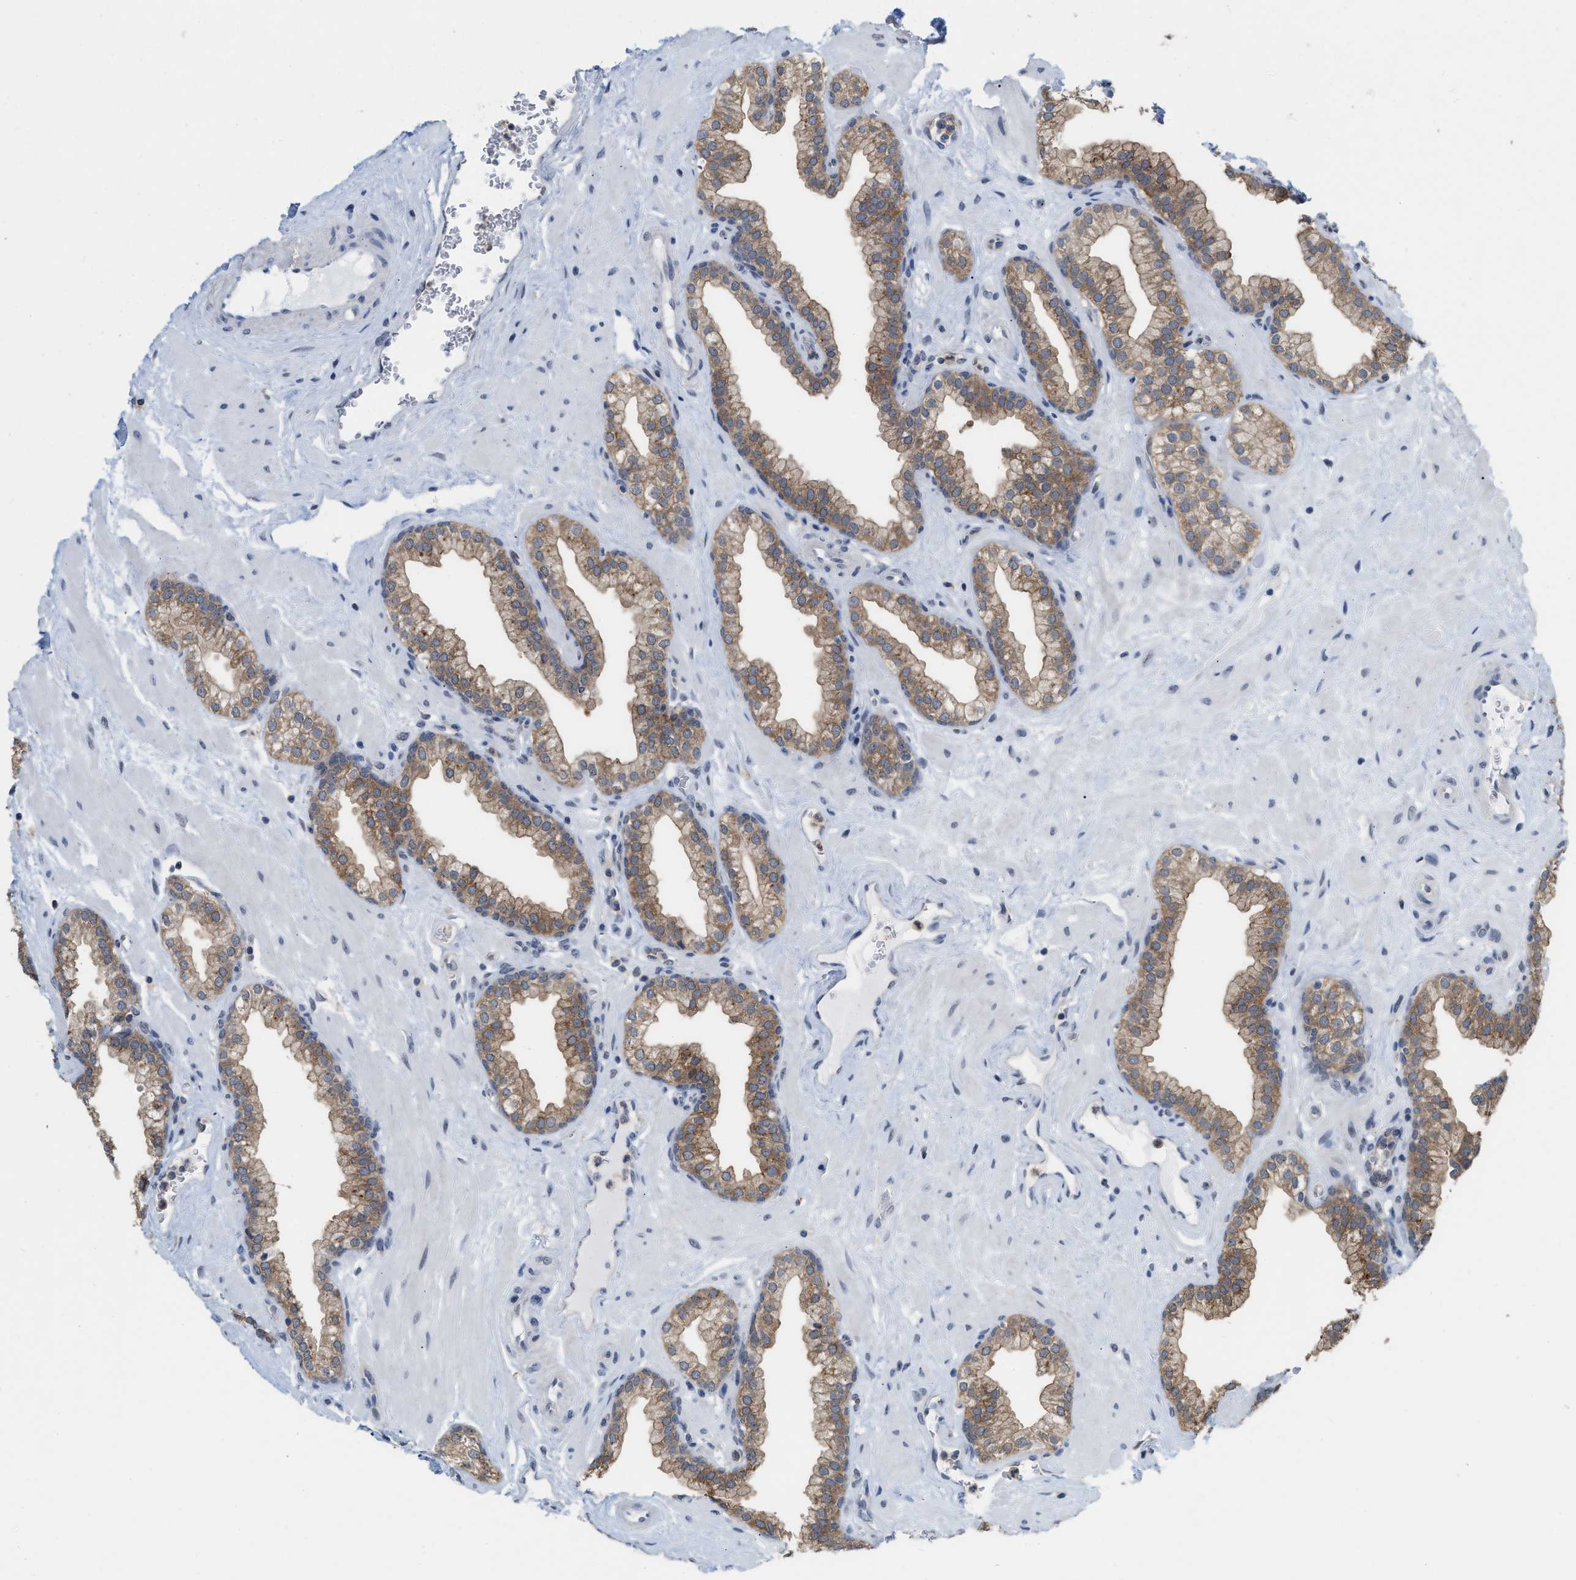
{"staining": {"intensity": "moderate", "quantity": ">75%", "location": "cytoplasmic/membranous"}, "tissue": "prostate", "cell_type": "Glandular cells", "image_type": "normal", "snomed": [{"axis": "morphology", "description": "Normal tissue, NOS"}, {"axis": "morphology", "description": "Urothelial carcinoma, Low grade"}, {"axis": "topography", "description": "Urinary bladder"}, {"axis": "topography", "description": "Prostate"}], "caption": "Immunohistochemistry histopathology image of benign prostate stained for a protein (brown), which displays medium levels of moderate cytoplasmic/membranous staining in about >75% of glandular cells.", "gene": "BAIAP2L1", "patient": {"sex": "male", "age": 60}}